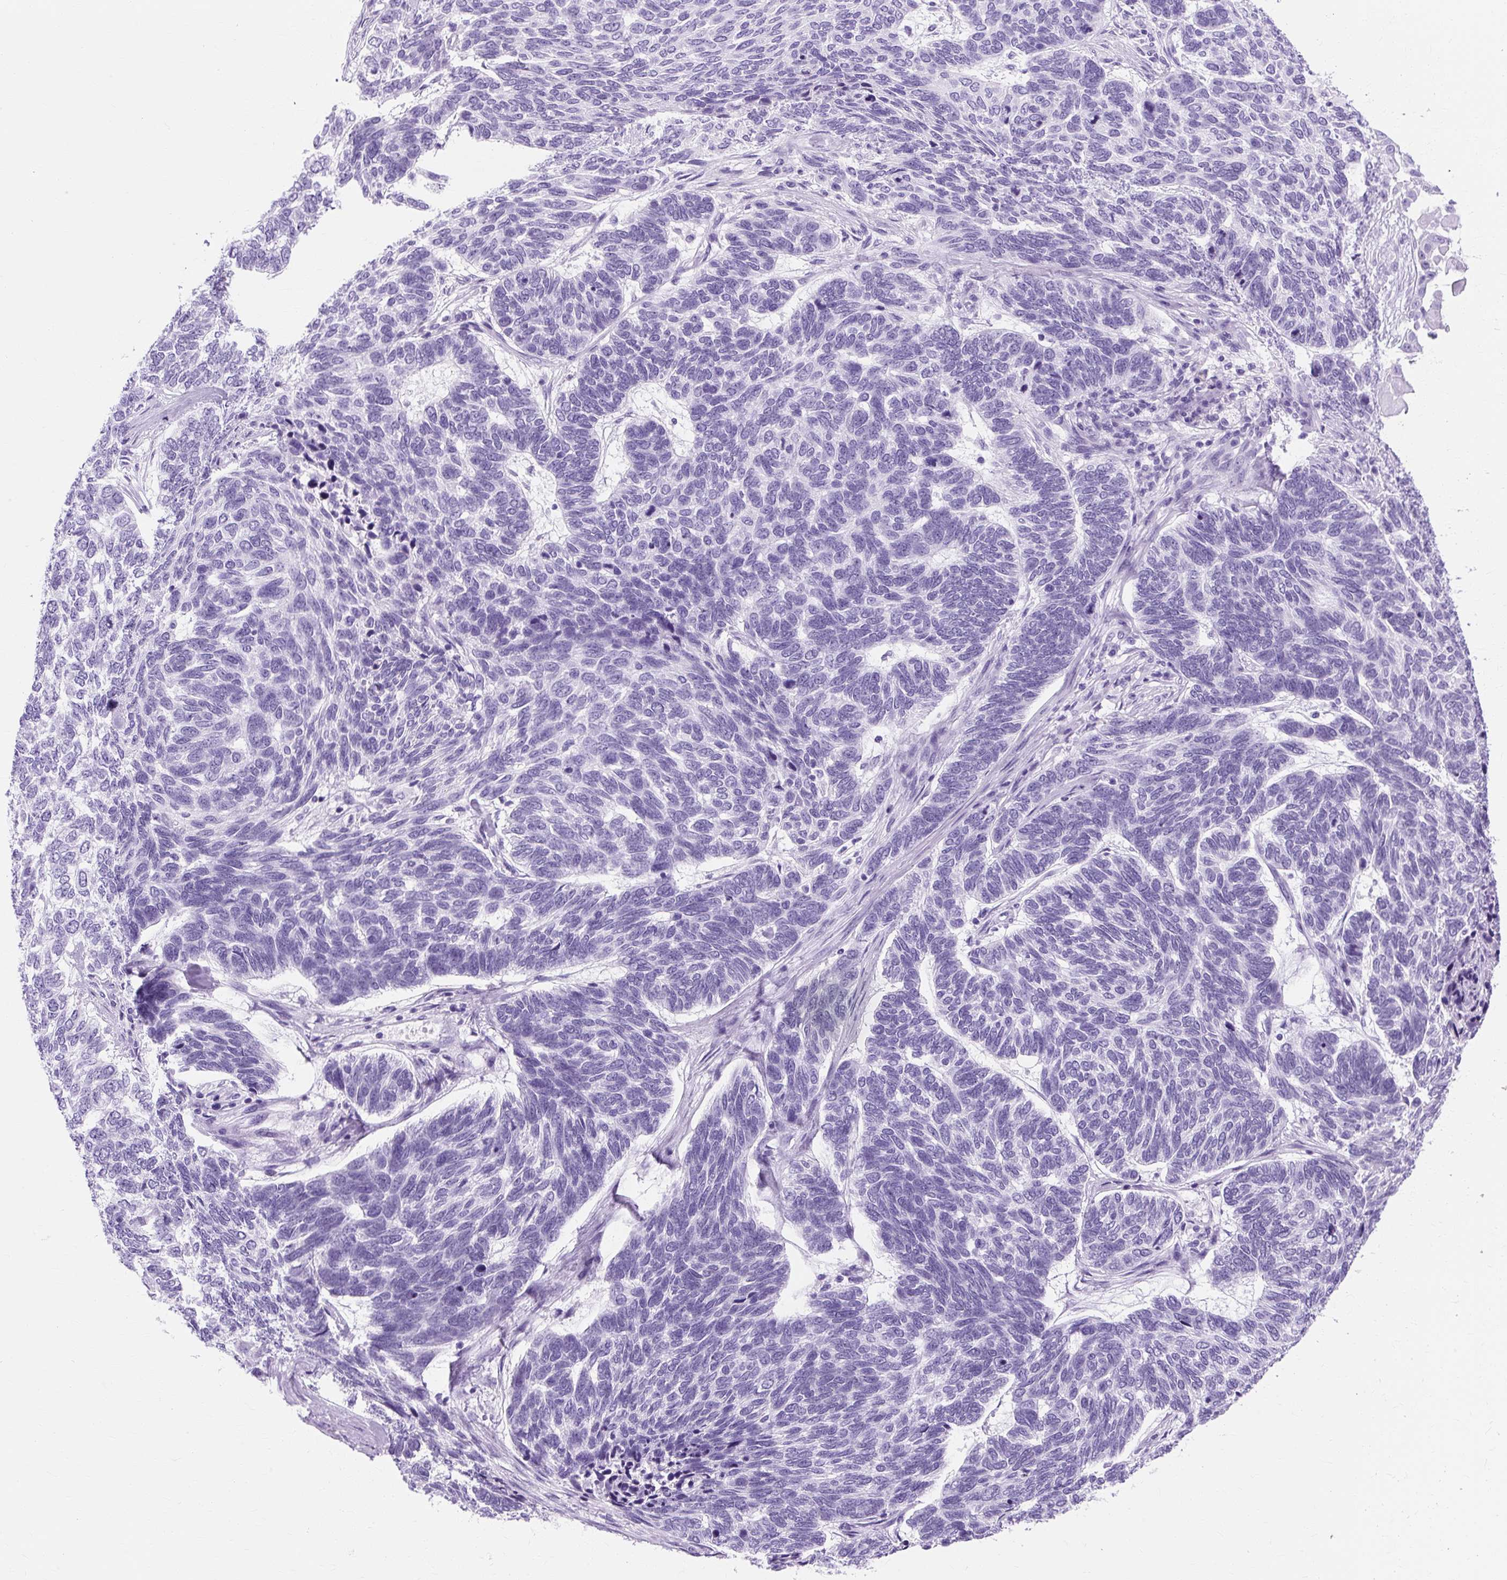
{"staining": {"intensity": "negative", "quantity": "none", "location": "none"}, "tissue": "skin cancer", "cell_type": "Tumor cells", "image_type": "cancer", "snomed": [{"axis": "morphology", "description": "Basal cell carcinoma"}, {"axis": "topography", "description": "Skin"}], "caption": "Skin cancer (basal cell carcinoma) stained for a protein using IHC reveals no staining tumor cells.", "gene": "TMEM89", "patient": {"sex": "female", "age": 65}}